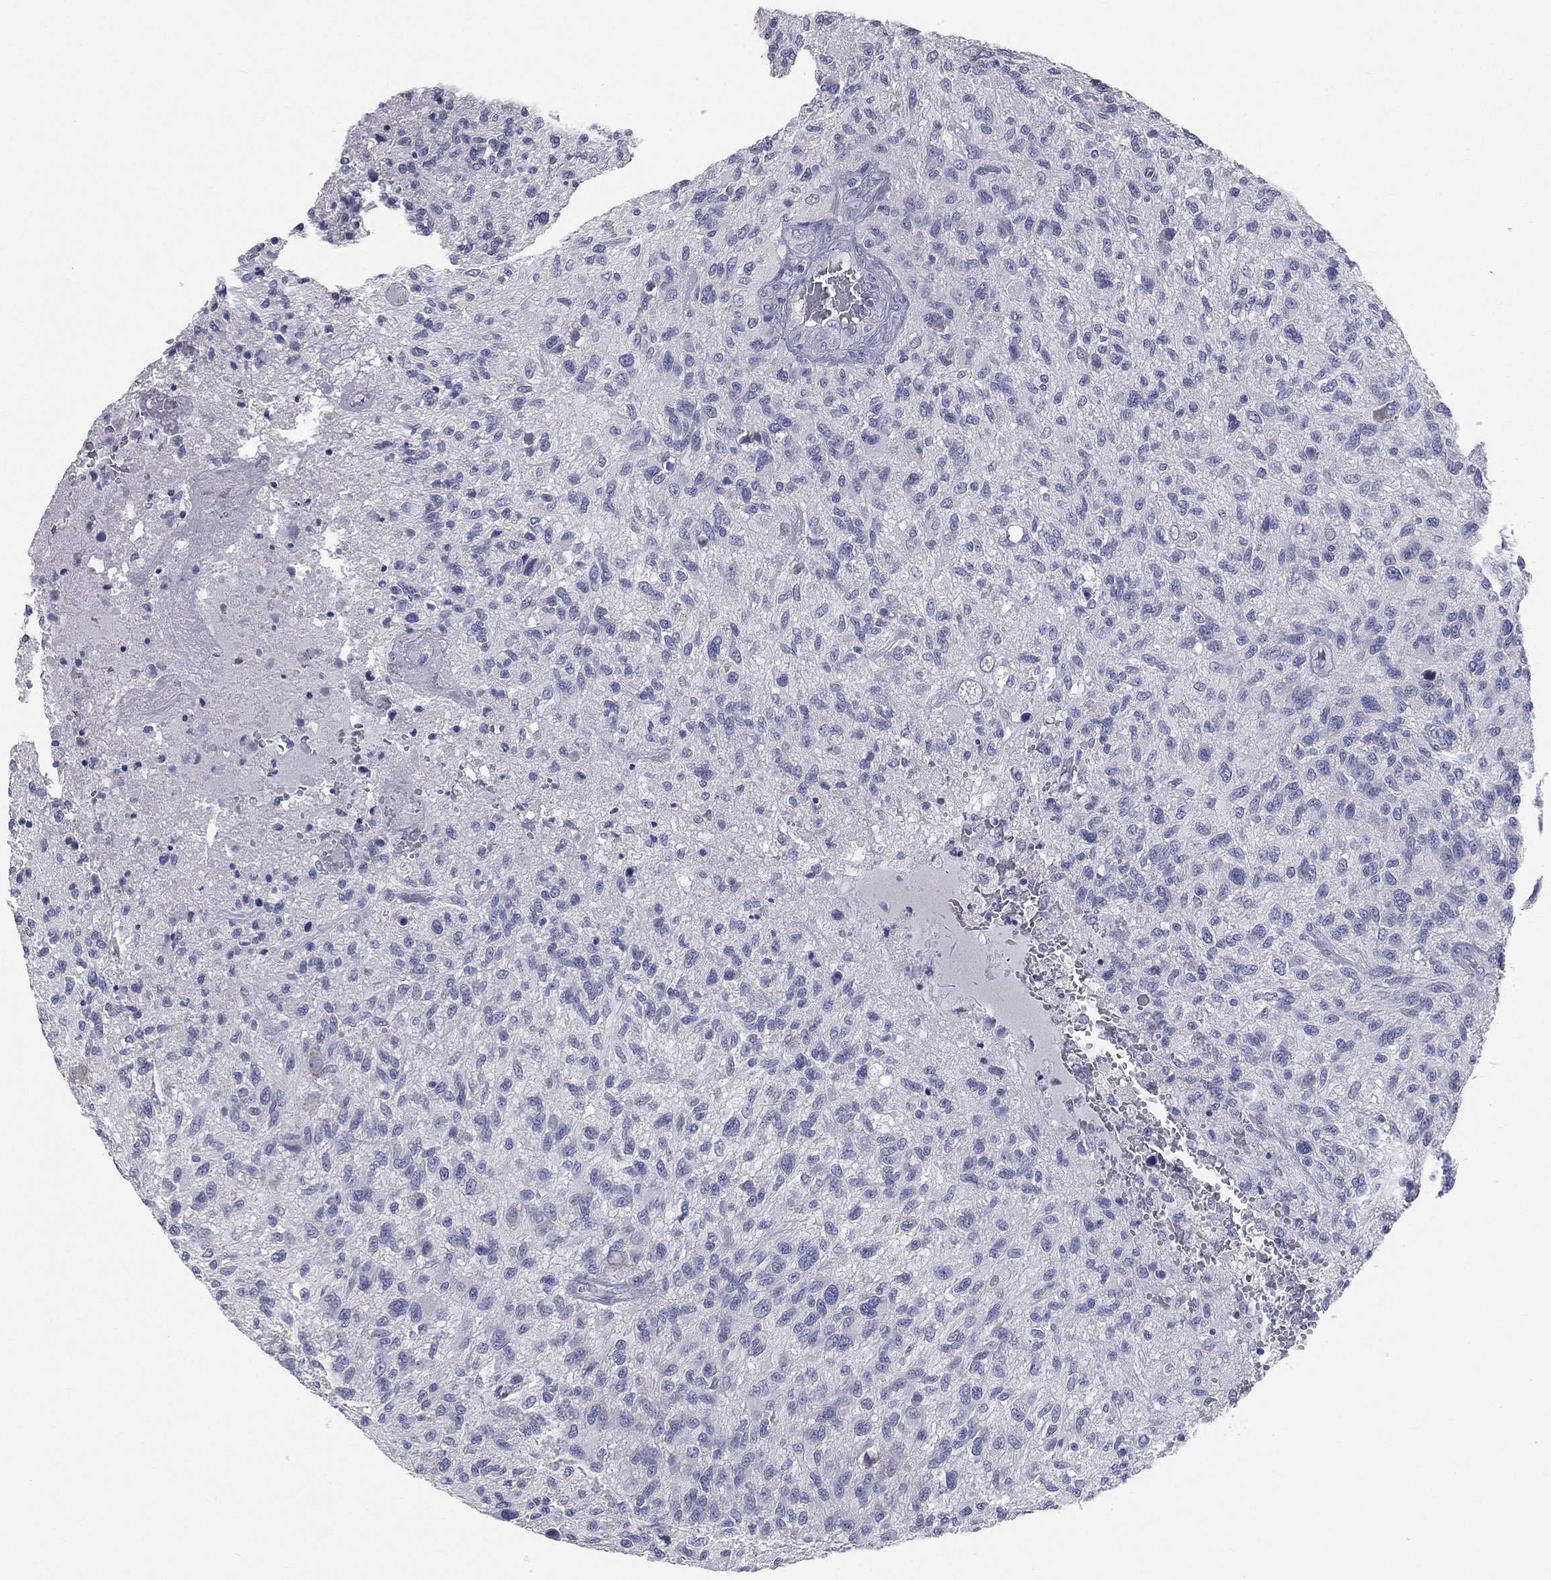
{"staining": {"intensity": "negative", "quantity": "none", "location": "none"}, "tissue": "glioma", "cell_type": "Tumor cells", "image_type": "cancer", "snomed": [{"axis": "morphology", "description": "Glioma, malignant, High grade"}, {"axis": "topography", "description": "Brain"}], "caption": "The image displays no significant staining in tumor cells of malignant glioma (high-grade).", "gene": "STK31", "patient": {"sex": "male", "age": 47}}